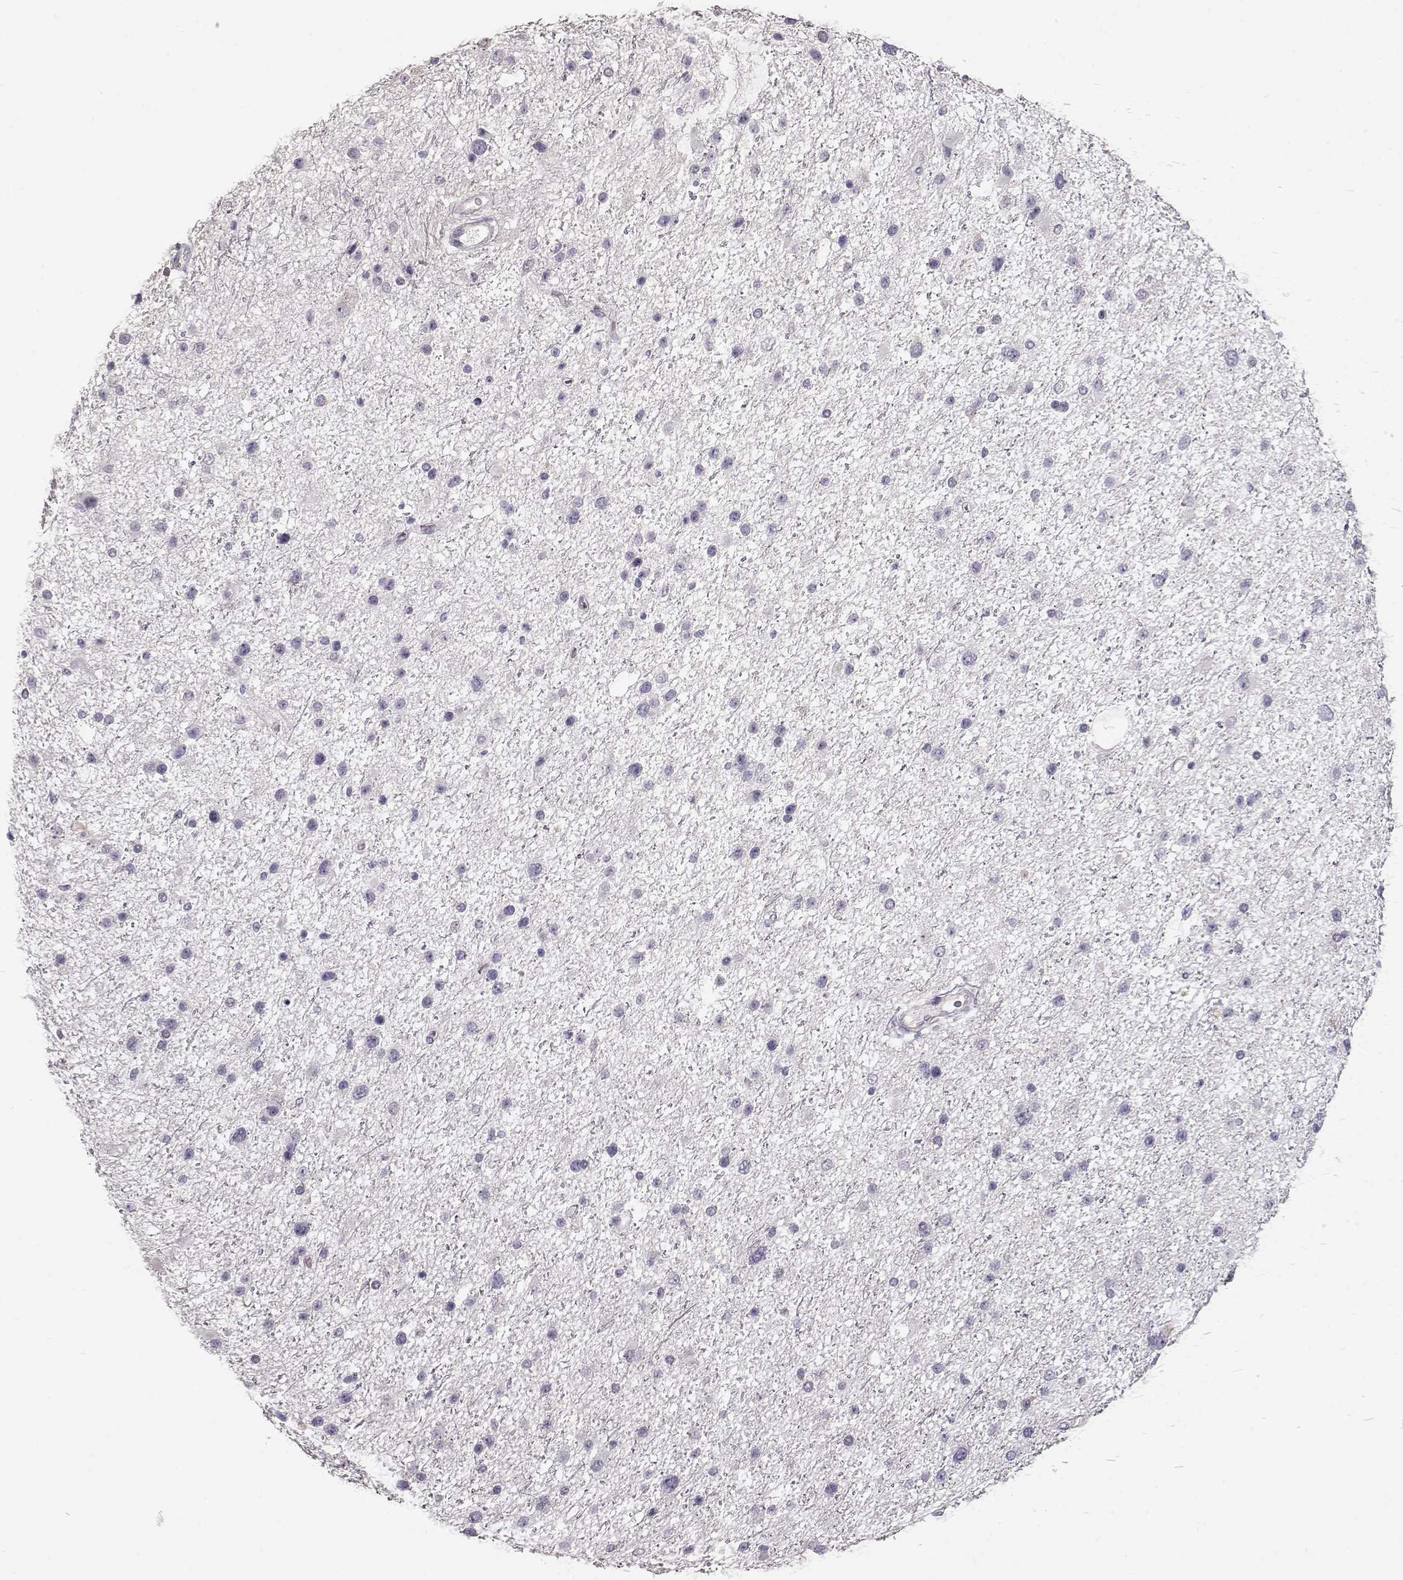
{"staining": {"intensity": "negative", "quantity": "none", "location": "none"}, "tissue": "glioma", "cell_type": "Tumor cells", "image_type": "cancer", "snomed": [{"axis": "morphology", "description": "Glioma, malignant, Low grade"}, {"axis": "topography", "description": "Brain"}], "caption": "High power microscopy photomicrograph of an IHC photomicrograph of glioma, revealing no significant expression in tumor cells.", "gene": "SLC18A1", "patient": {"sex": "female", "age": 32}}